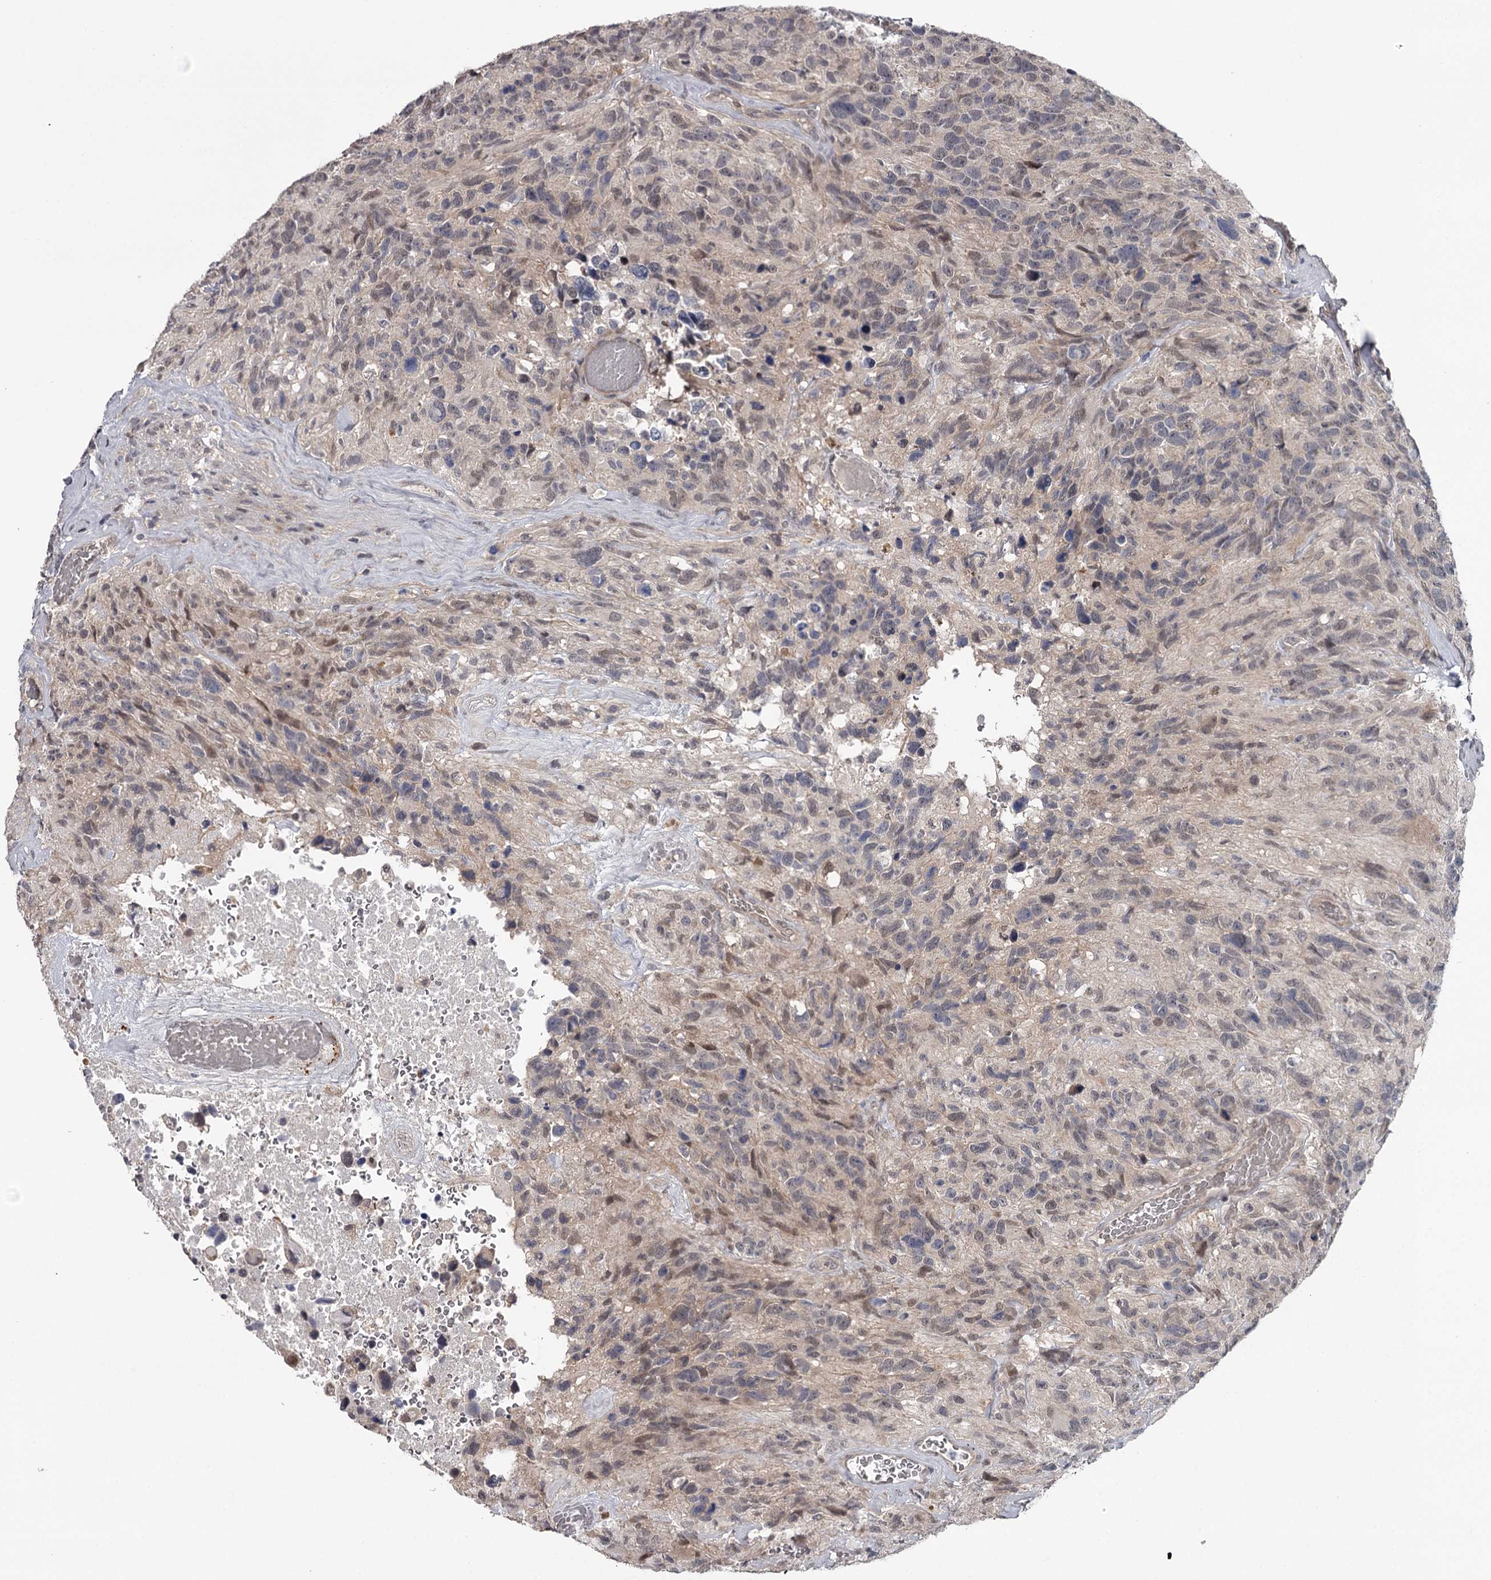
{"staining": {"intensity": "weak", "quantity": "<25%", "location": "nuclear"}, "tissue": "glioma", "cell_type": "Tumor cells", "image_type": "cancer", "snomed": [{"axis": "morphology", "description": "Glioma, malignant, High grade"}, {"axis": "topography", "description": "Brain"}], "caption": "The image reveals no significant staining in tumor cells of glioma.", "gene": "GTSF1", "patient": {"sex": "male", "age": 69}}